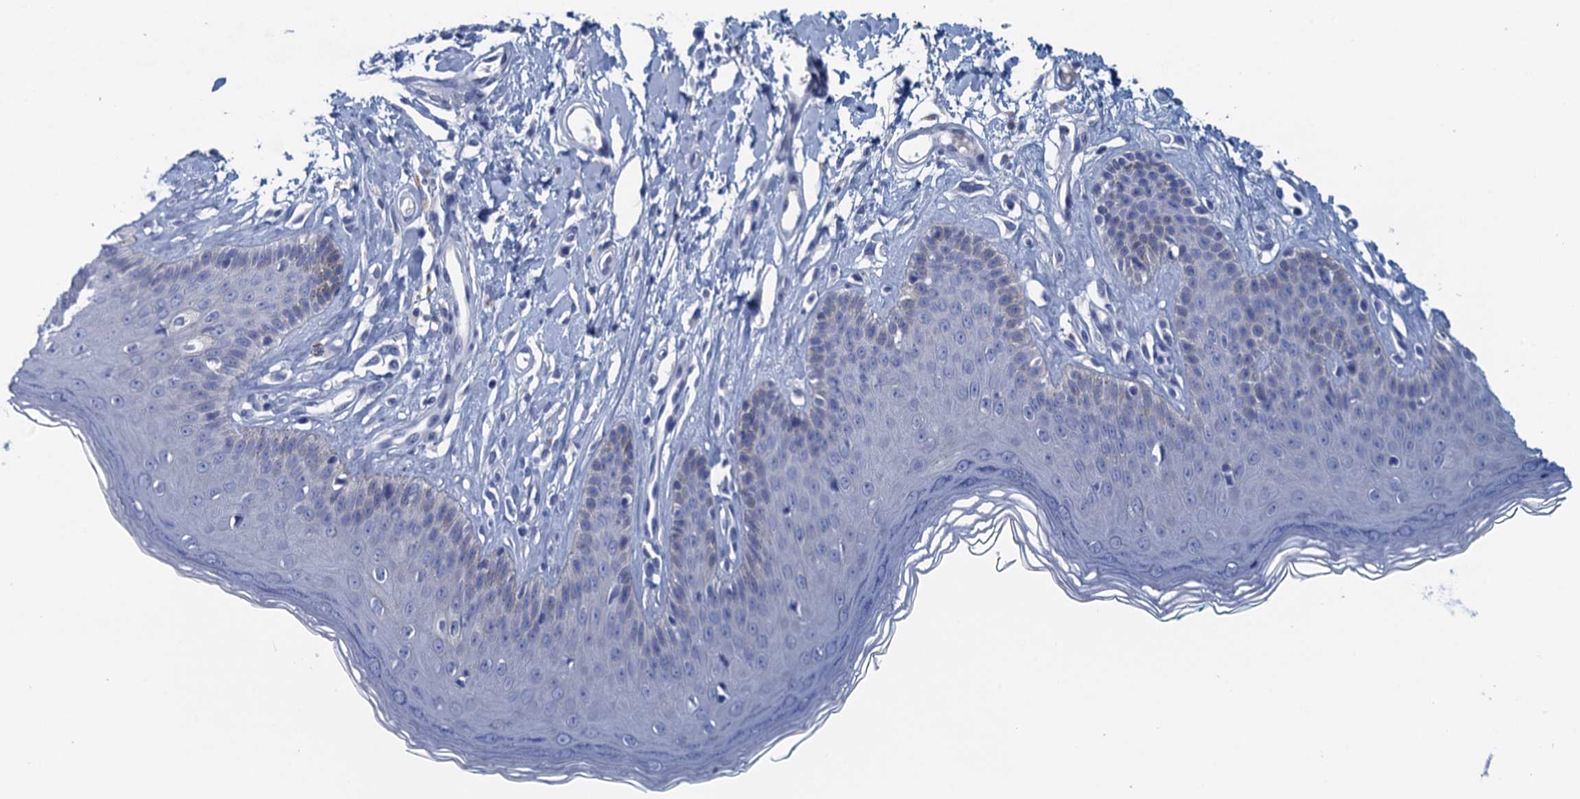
{"staining": {"intensity": "negative", "quantity": "none", "location": "none"}, "tissue": "skin", "cell_type": "Epidermal cells", "image_type": "normal", "snomed": [{"axis": "morphology", "description": "Normal tissue, NOS"}, {"axis": "morphology", "description": "Squamous cell carcinoma, NOS"}, {"axis": "topography", "description": "Vulva"}], "caption": "Epidermal cells show no significant protein expression in normal skin.", "gene": "CYP51A1", "patient": {"sex": "female", "age": 85}}